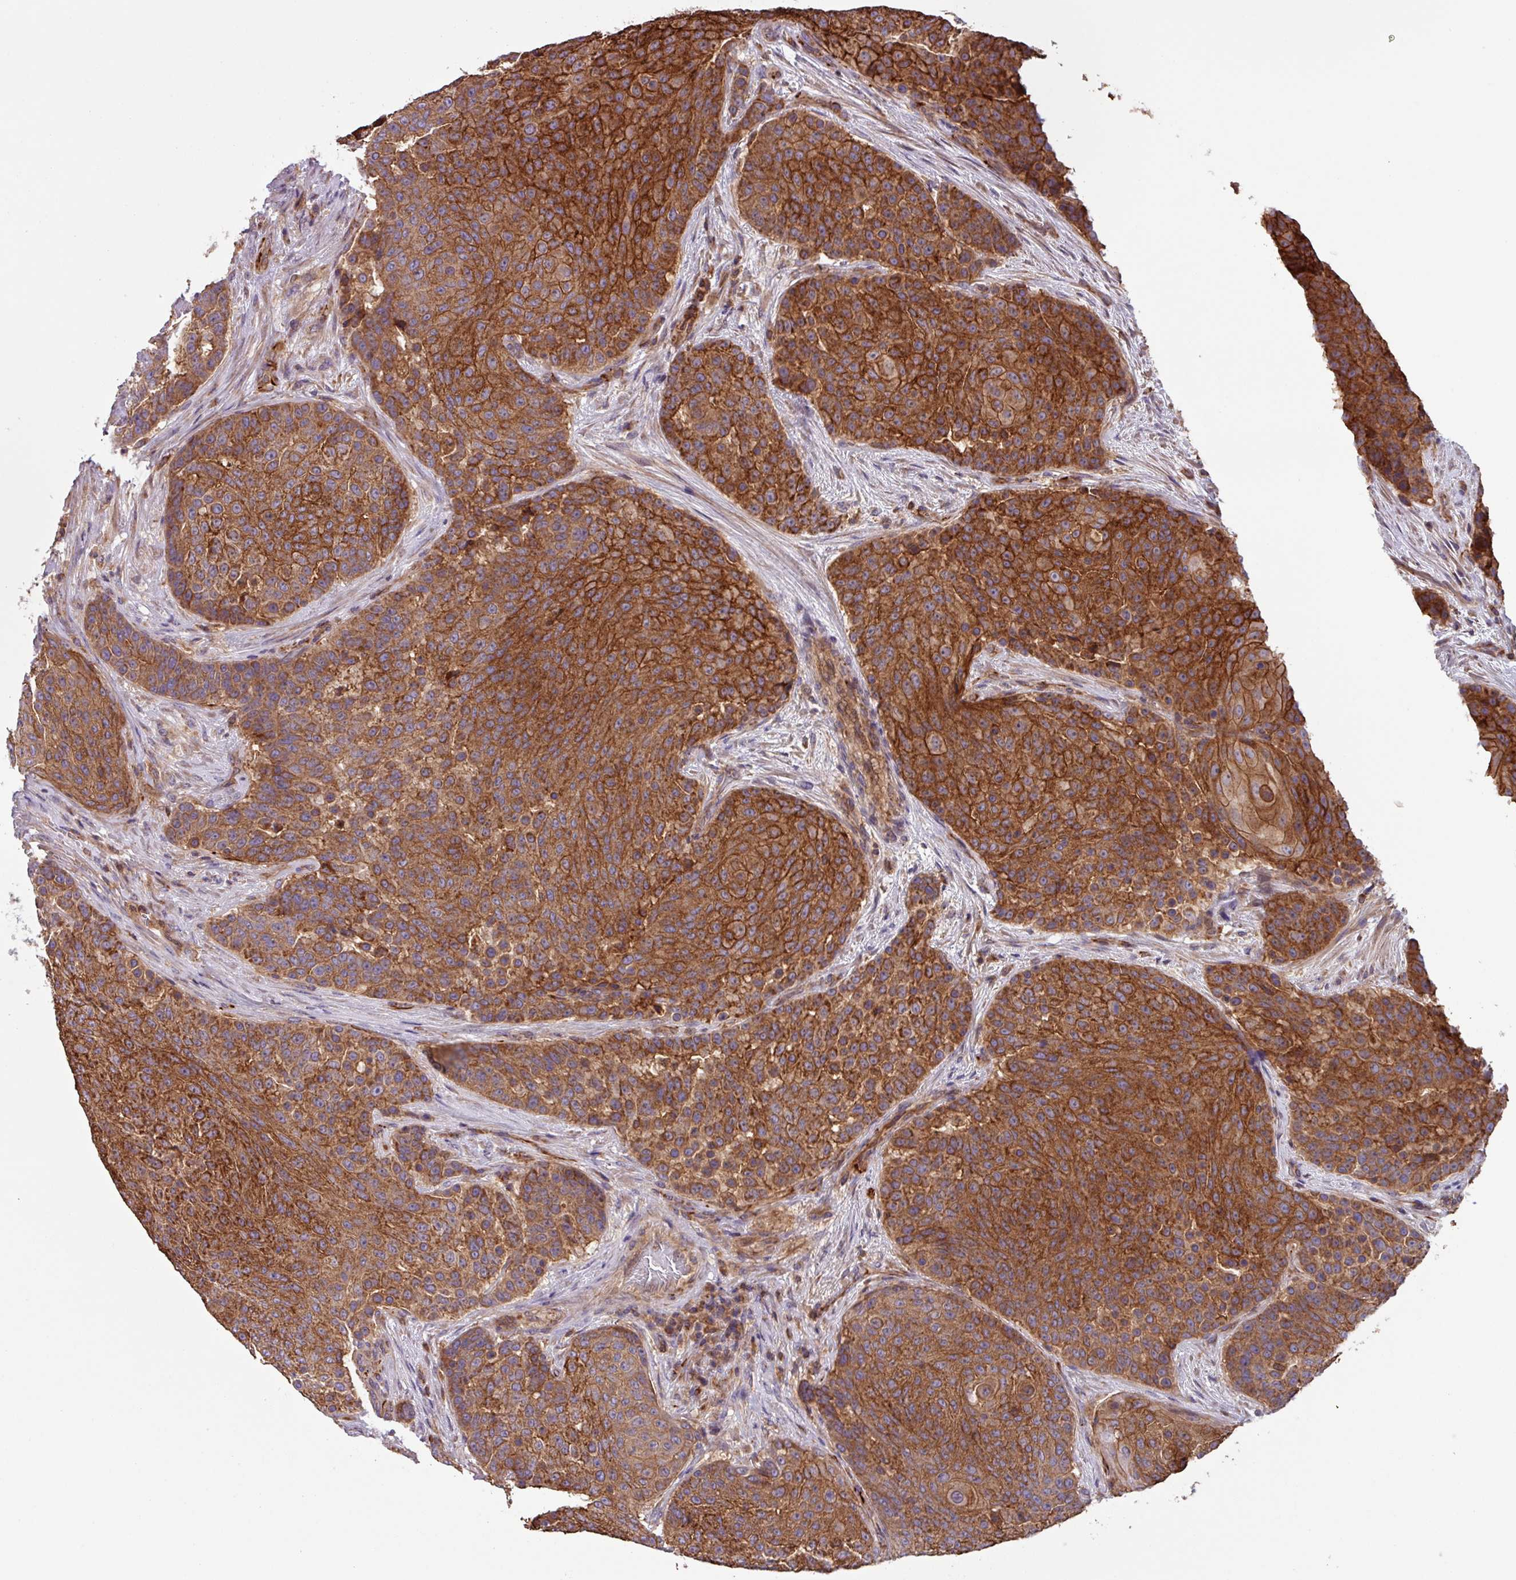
{"staining": {"intensity": "strong", "quantity": ">75%", "location": "cytoplasmic/membranous"}, "tissue": "urothelial cancer", "cell_type": "Tumor cells", "image_type": "cancer", "snomed": [{"axis": "morphology", "description": "Urothelial carcinoma, High grade"}, {"axis": "topography", "description": "Urinary bladder"}], "caption": "A brown stain highlights strong cytoplasmic/membranous positivity of a protein in high-grade urothelial carcinoma tumor cells.", "gene": "PLEKHD1", "patient": {"sex": "female", "age": 63}}